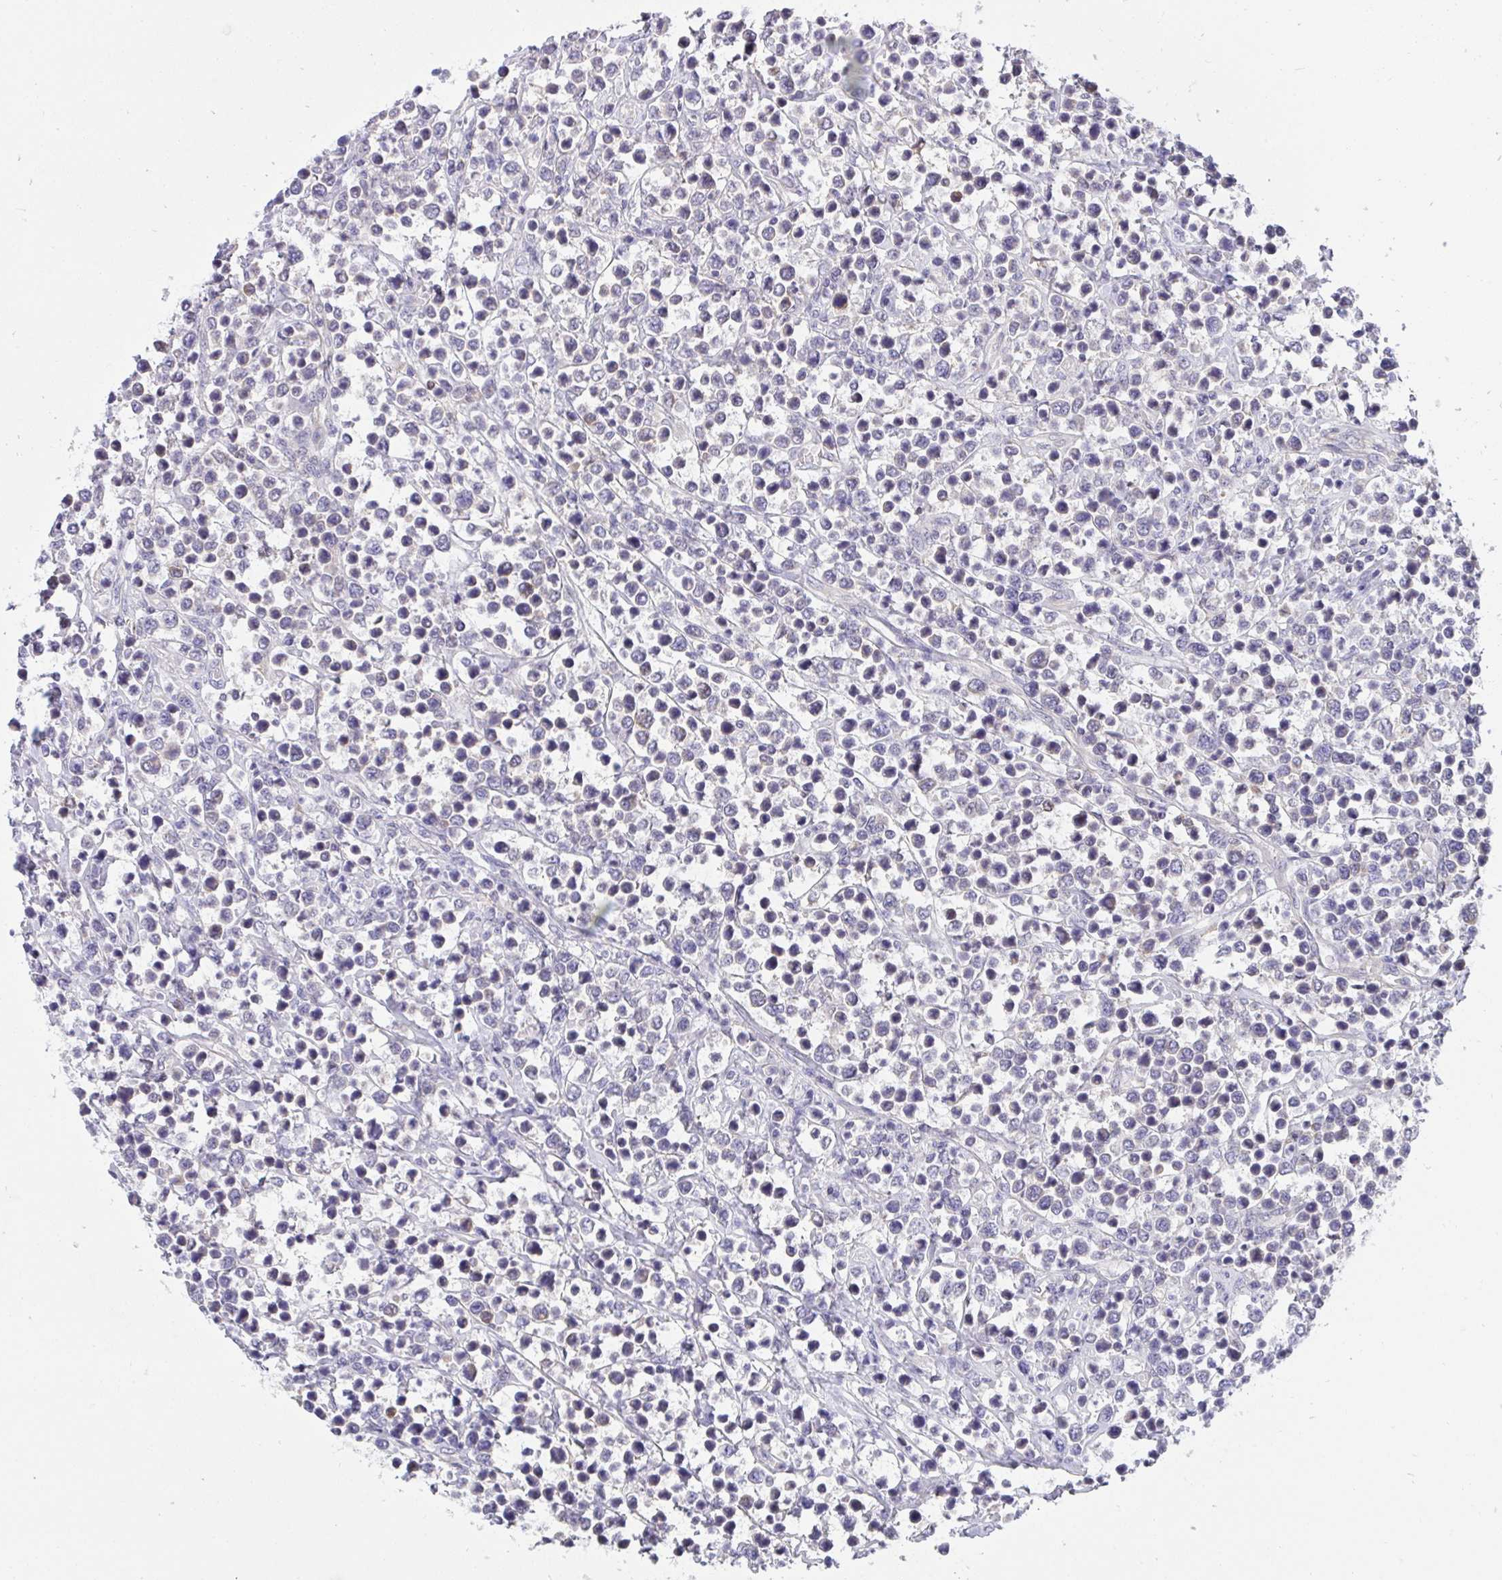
{"staining": {"intensity": "negative", "quantity": "none", "location": "none"}, "tissue": "lymphoma", "cell_type": "Tumor cells", "image_type": "cancer", "snomed": [{"axis": "morphology", "description": "Malignant lymphoma, non-Hodgkin's type, High grade"}, {"axis": "topography", "description": "Soft tissue"}], "caption": "DAB immunohistochemical staining of human malignant lymphoma, non-Hodgkin's type (high-grade) displays no significant positivity in tumor cells.", "gene": "C19orf54", "patient": {"sex": "female", "age": 56}}